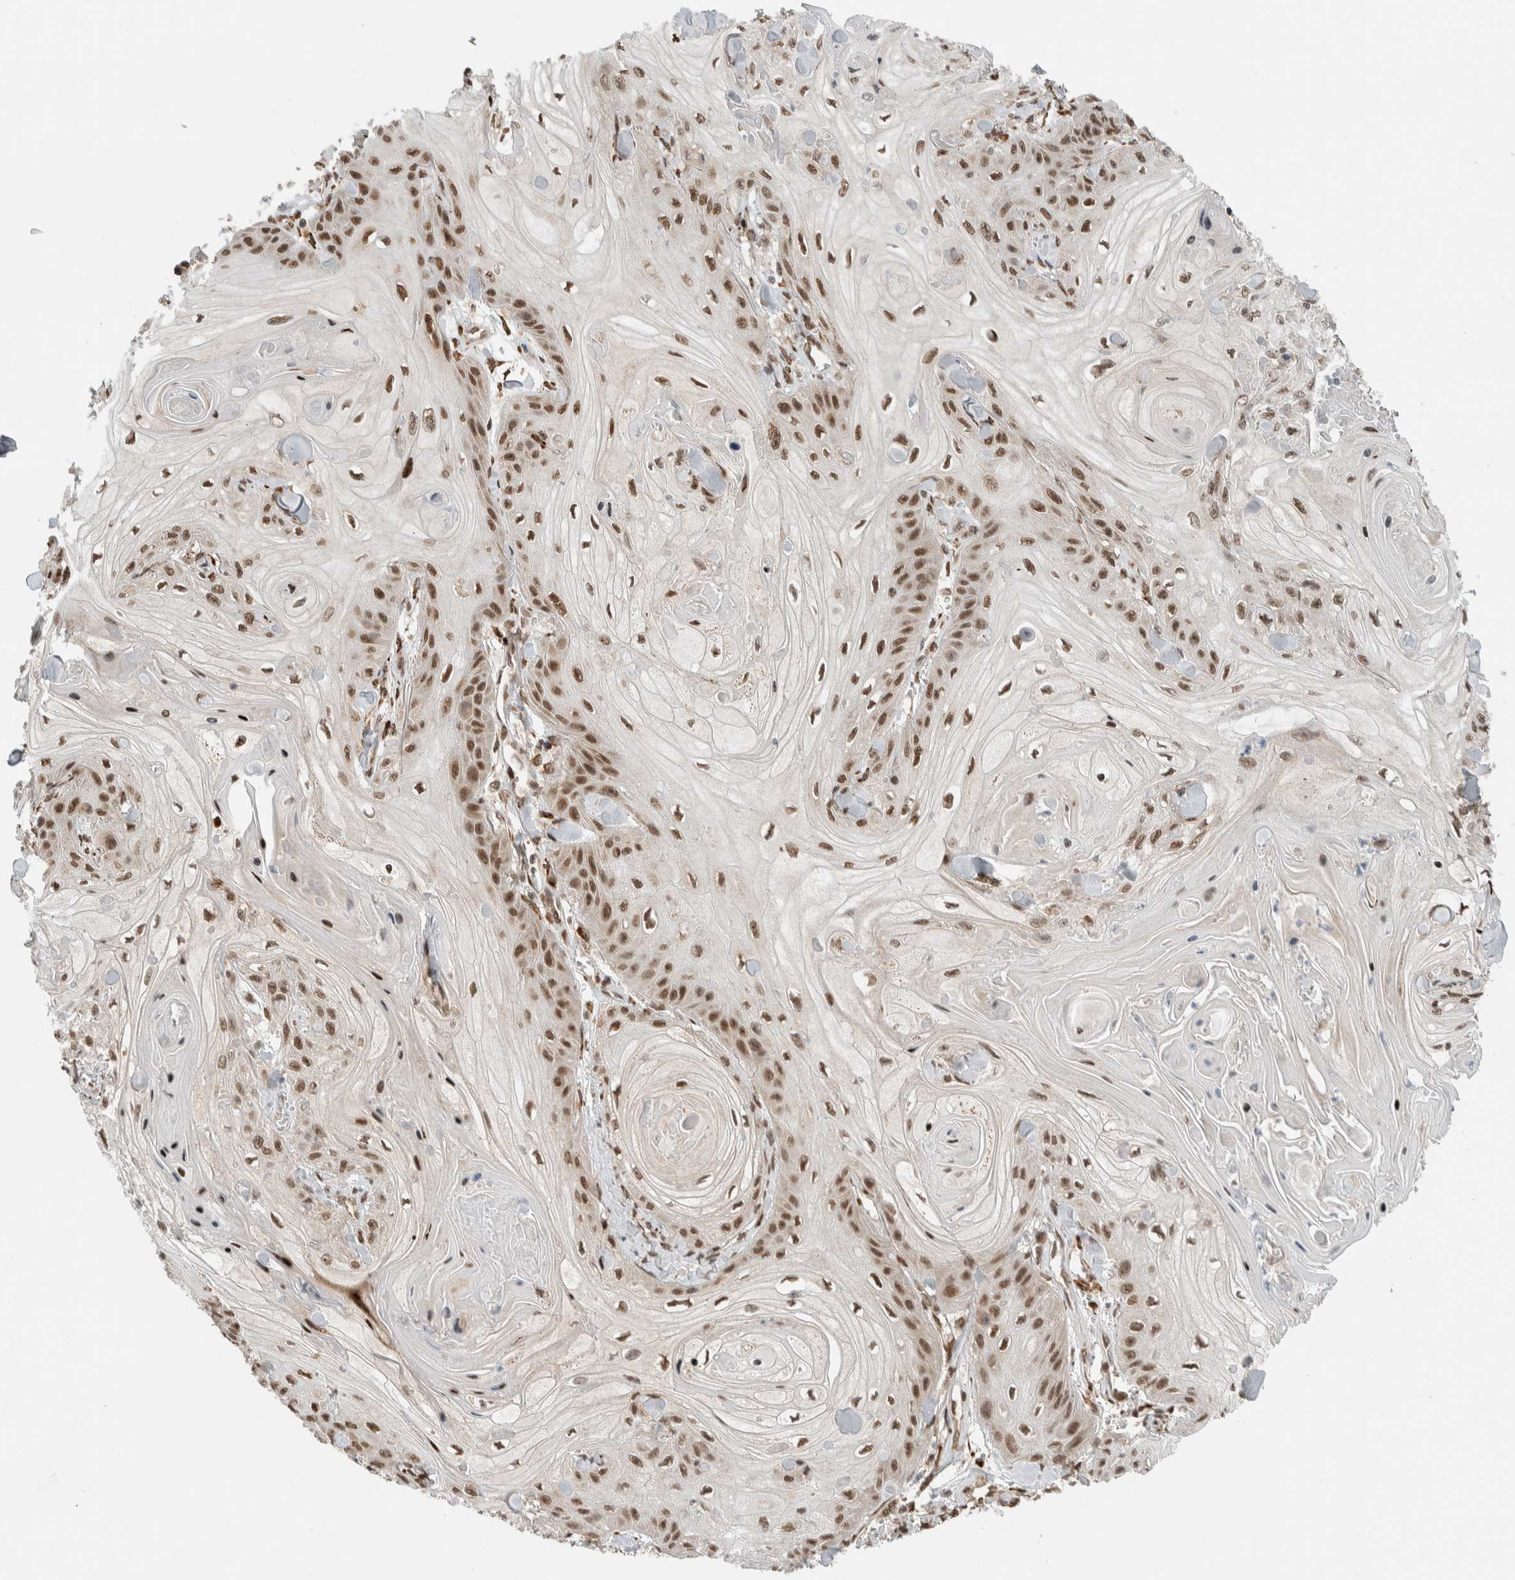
{"staining": {"intensity": "moderate", "quantity": ">75%", "location": "nuclear"}, "tissue": "skin cancer", "cell_type": "Tumor cells", "image_type": "cancer", "snomed": [{"axis": "morphology", "description": "Squamous cell carcinoma, NOS"}, {"axis": "topography", "description": "Skin"}], "caption": "A brown stain labels moderate nuclear expression of a protein in human squamous cell carcinoma (skin) tumor cells. (DAB (3,3'-diaminobenzidine) IHC with brightfield microscopy, high magnification).", "gene": "TNRC18", "patient": {"sex": "male", "age": 74}}